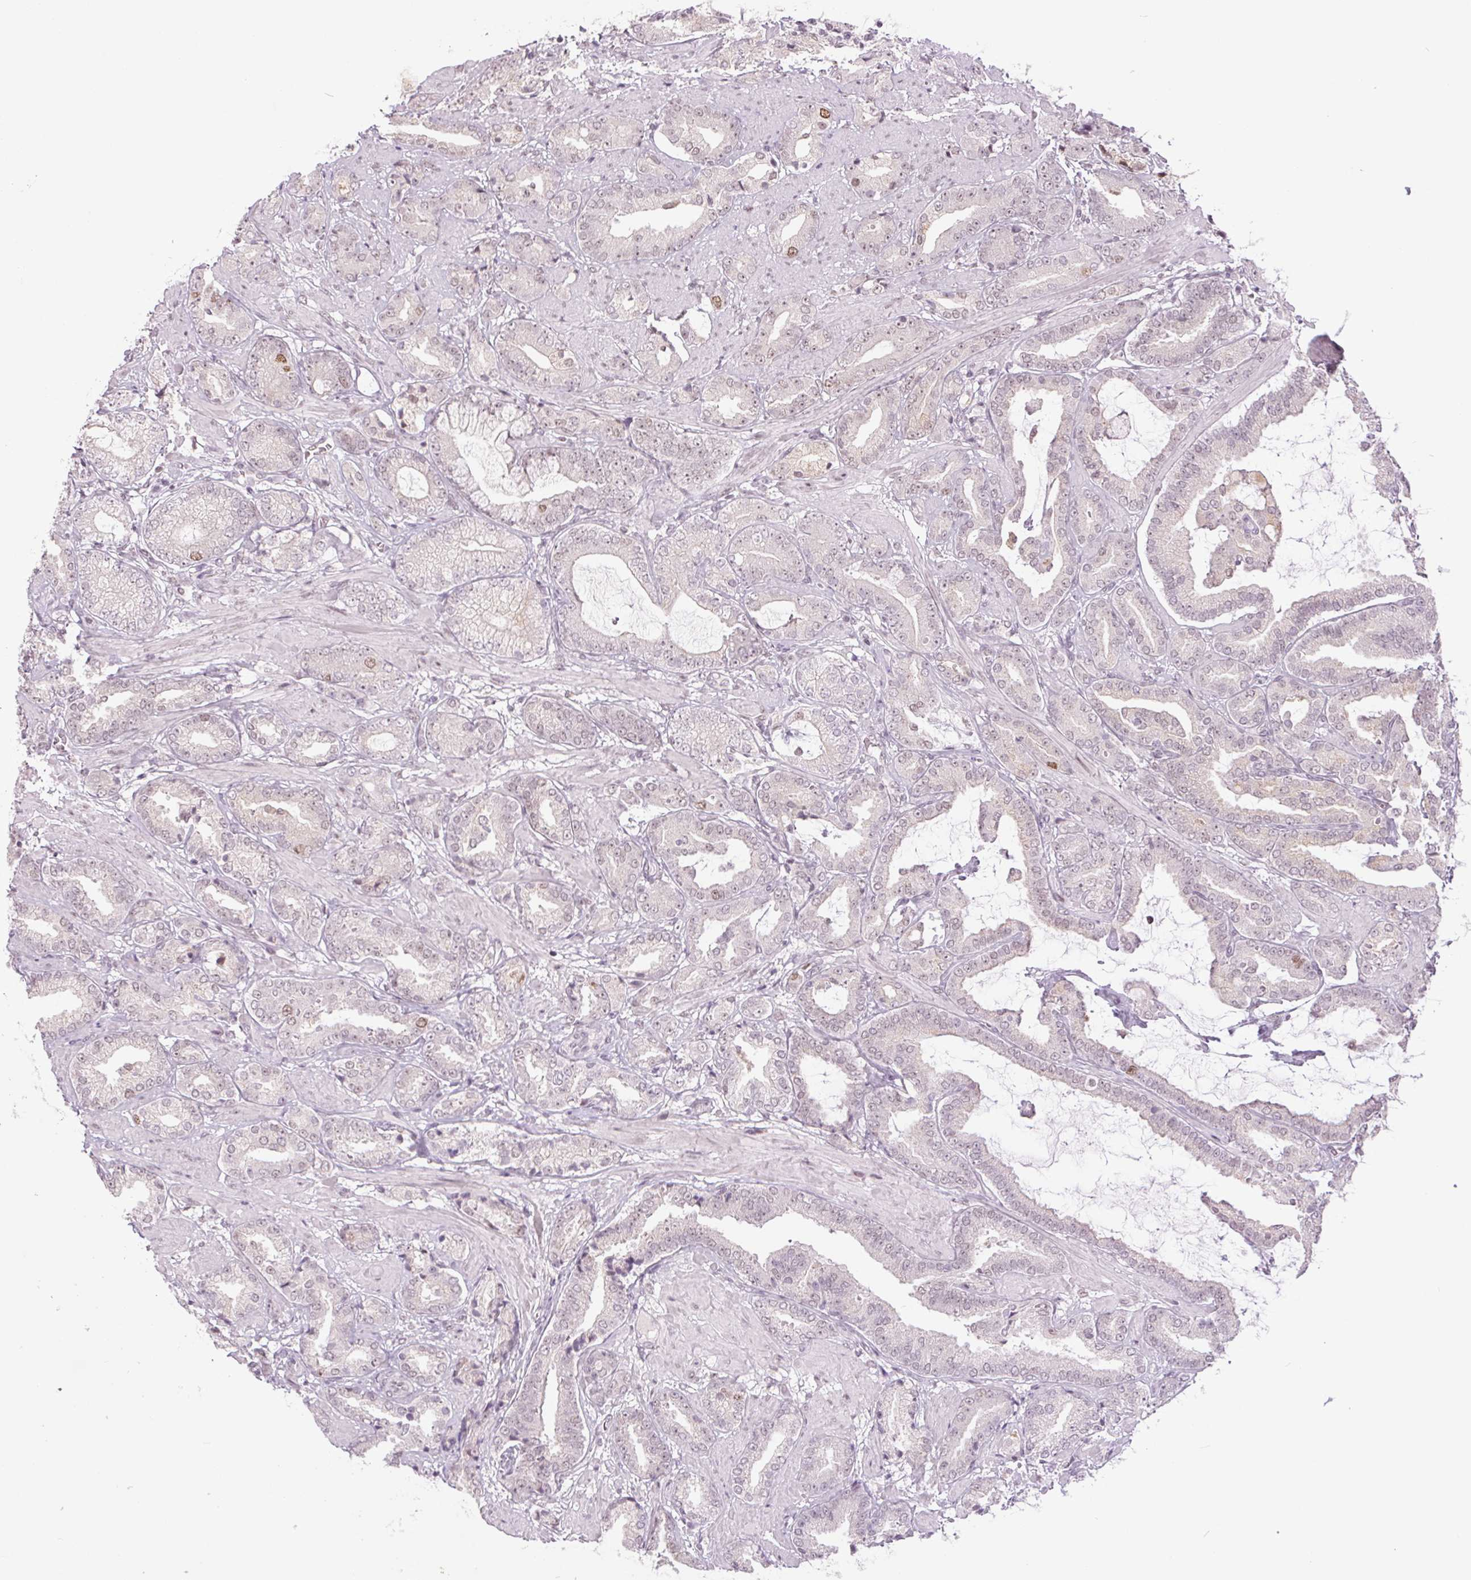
{"staining": {"intensity": "moderate", "quantity": "<25%", "location": "nuclear"}, "tissue": "prostate cancer", "cell_type": "Tumor cells", "image_type": "cancer", "snomed": [{"axis": "morphology", "description": "Adenocarcinoma, High grade"}, {"axis": "topography", "description": "Prostate"}], "caption": "A brown stain labels moderate nuclear positivity of a protein in prostate cancer tumor cells. Using DAB (3,3'-diaminobenzidine) (brown) and hematoxylin (blue) stains, captured at high magnification using brightfield microscopy.", "gene": "SMIM6", "patient": {"sex": "male", "age": 56}}